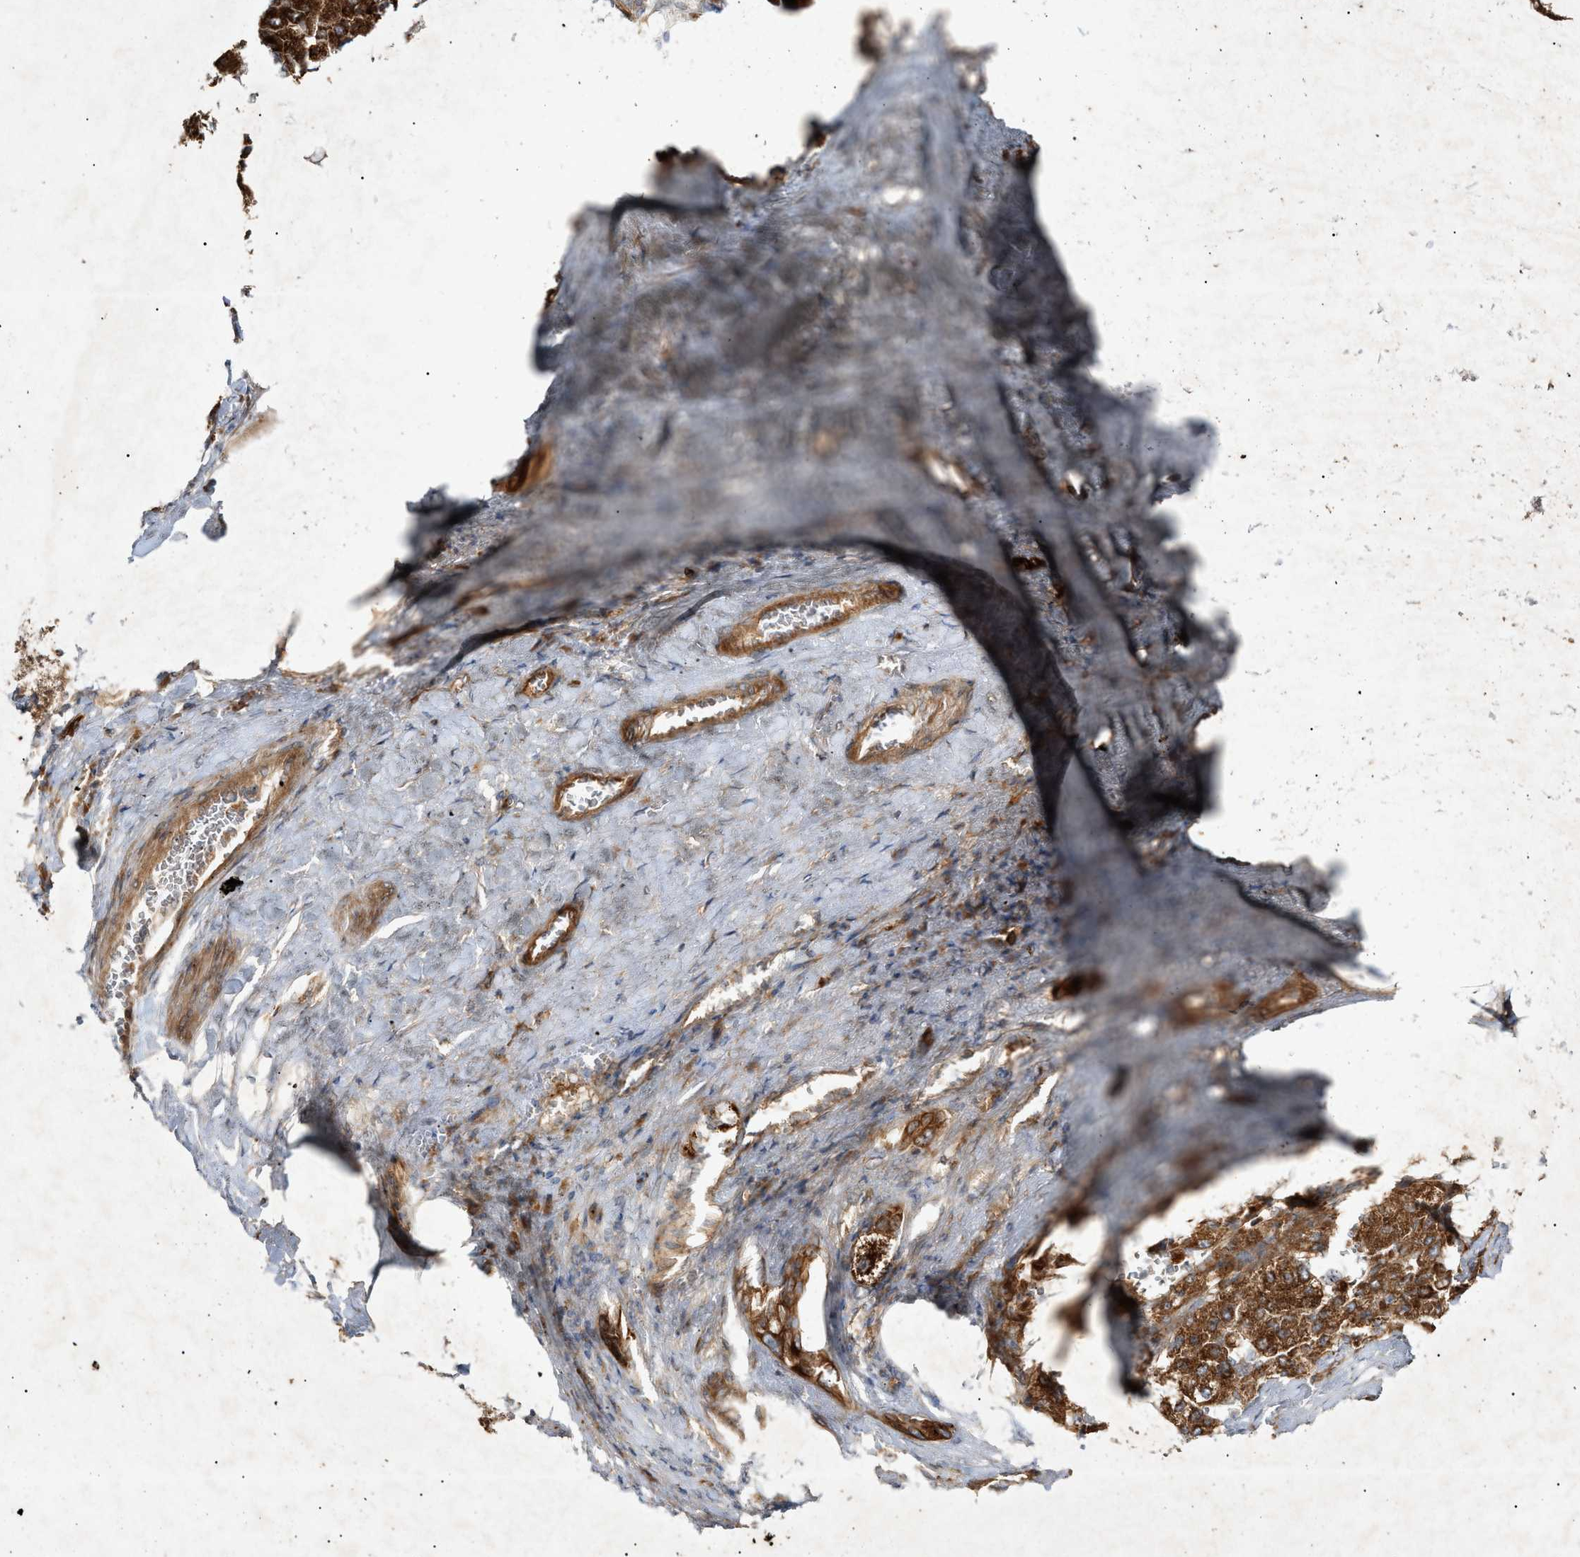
{"staining": {"intensity": "strong", "quantity": ">75%", "location": "cytoplasmic/membranous"}, "tissue": "liver cancer", "cell_type": "Tumor cells", "image_type": "cancer", "snomed": [{"axis": "morphology", "description": "Carcinoma, Hepatocellular, NOS"}, {"axis": "topography", "description": "Liver"}], "caption": "Protein staining demonstrates strong cytoplasmic/membranous staining in approximately >75% of tumor cells in hepatocellular carcinoma (liver).", "gene": "MTCH1", "patient": {"sex": "female", "age": 73}}